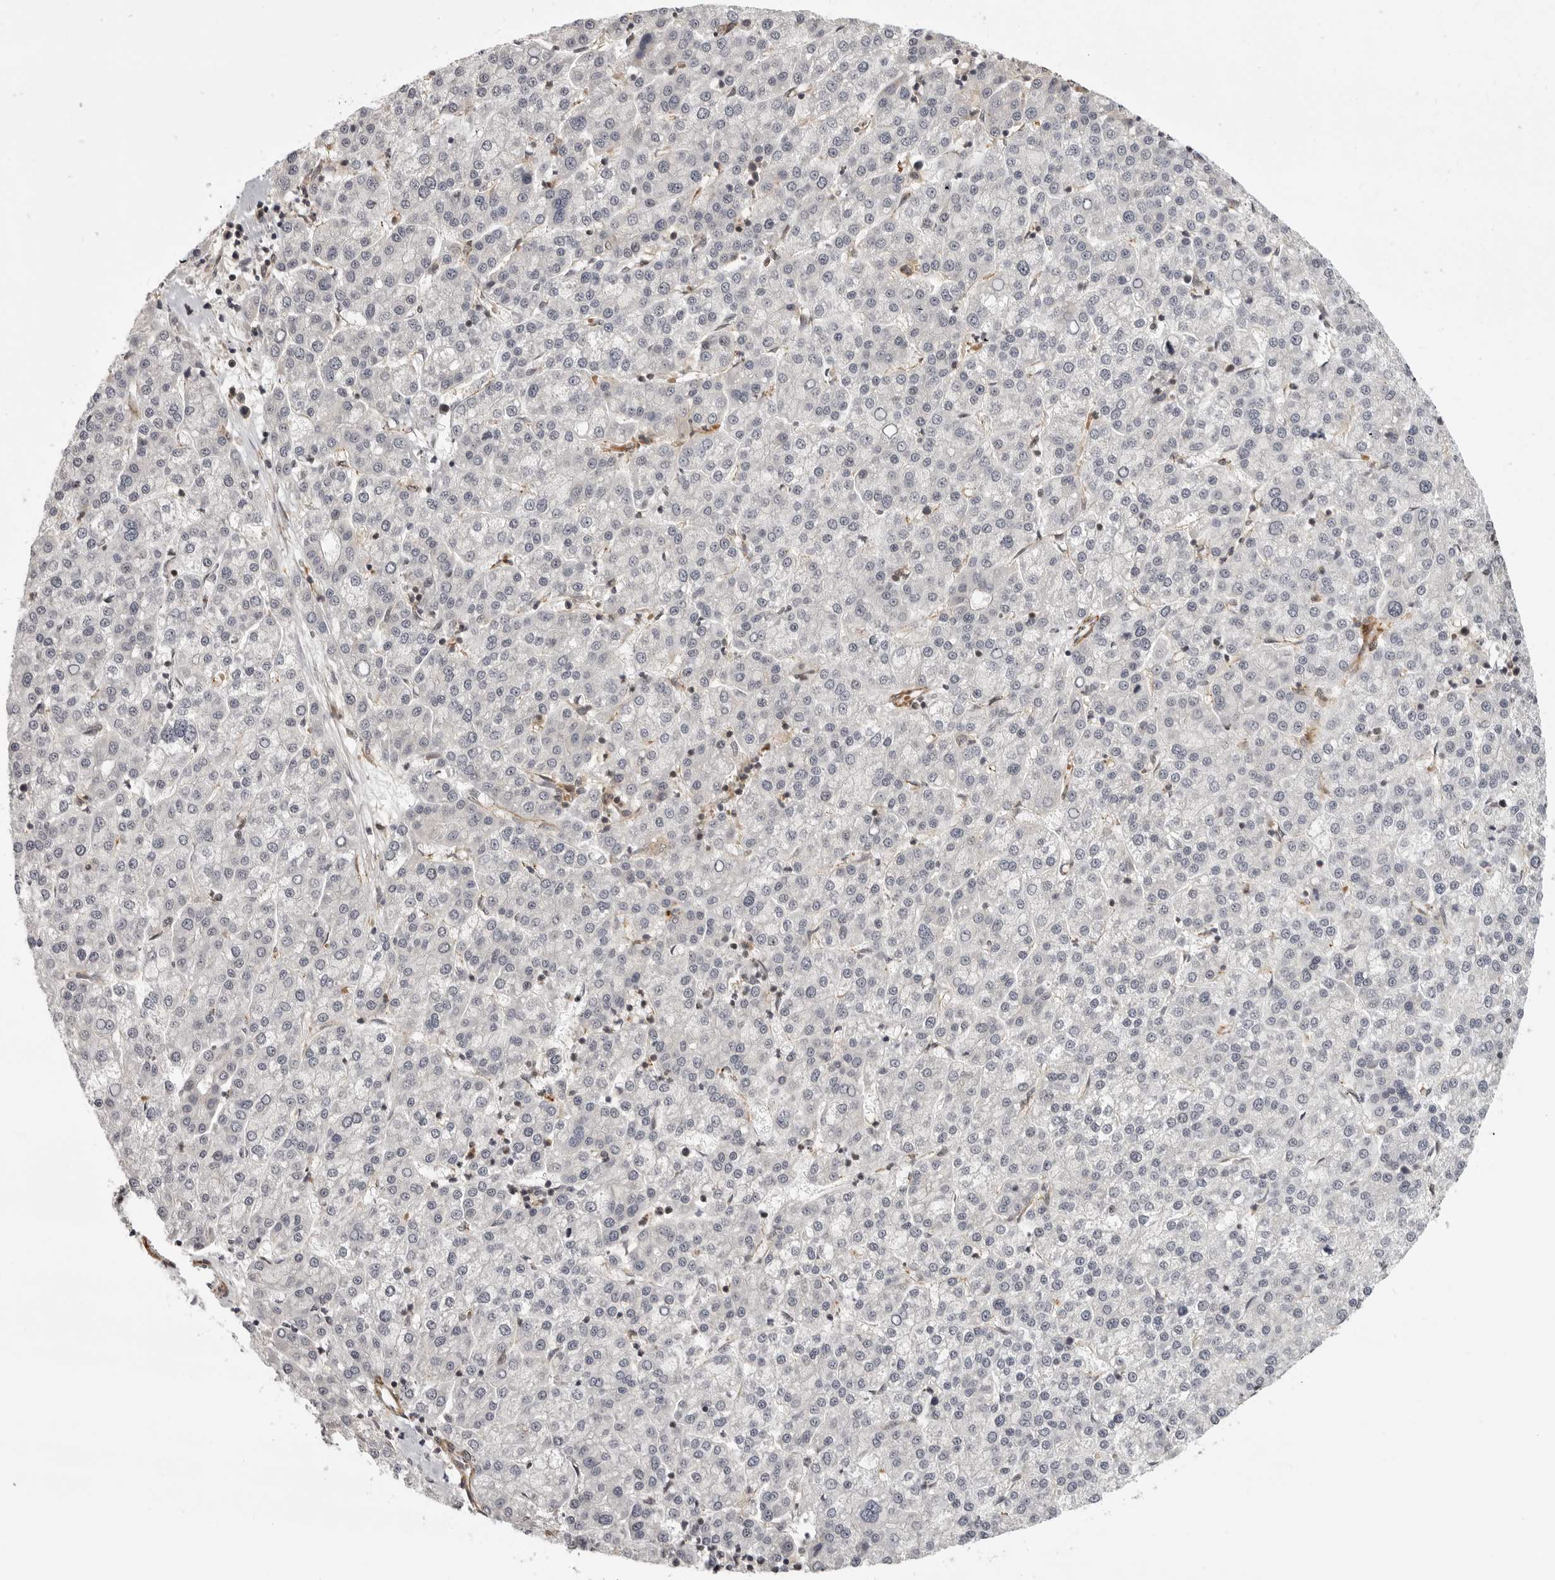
{"staining": {"intensity": "negative", "quantity": "none", "location": "none"}, "tissue": "liver cancer", "cell_type": "Tumor cells", "image_type": "cancer", "snomed": [{"axis": "morphology", "description": "Carcinoma, Hepatocellular, NOS"}, {"axis": "topography", "description": "Liver"}], "caption": "High magnification brightfield microscopy of liver cancer stained with DAB (brown) and counterstained with hematoxylin (blue): tumor cells show no significant positivity.", "gene": "TUT4", "patient": {"sex": "female", "age": 58}}